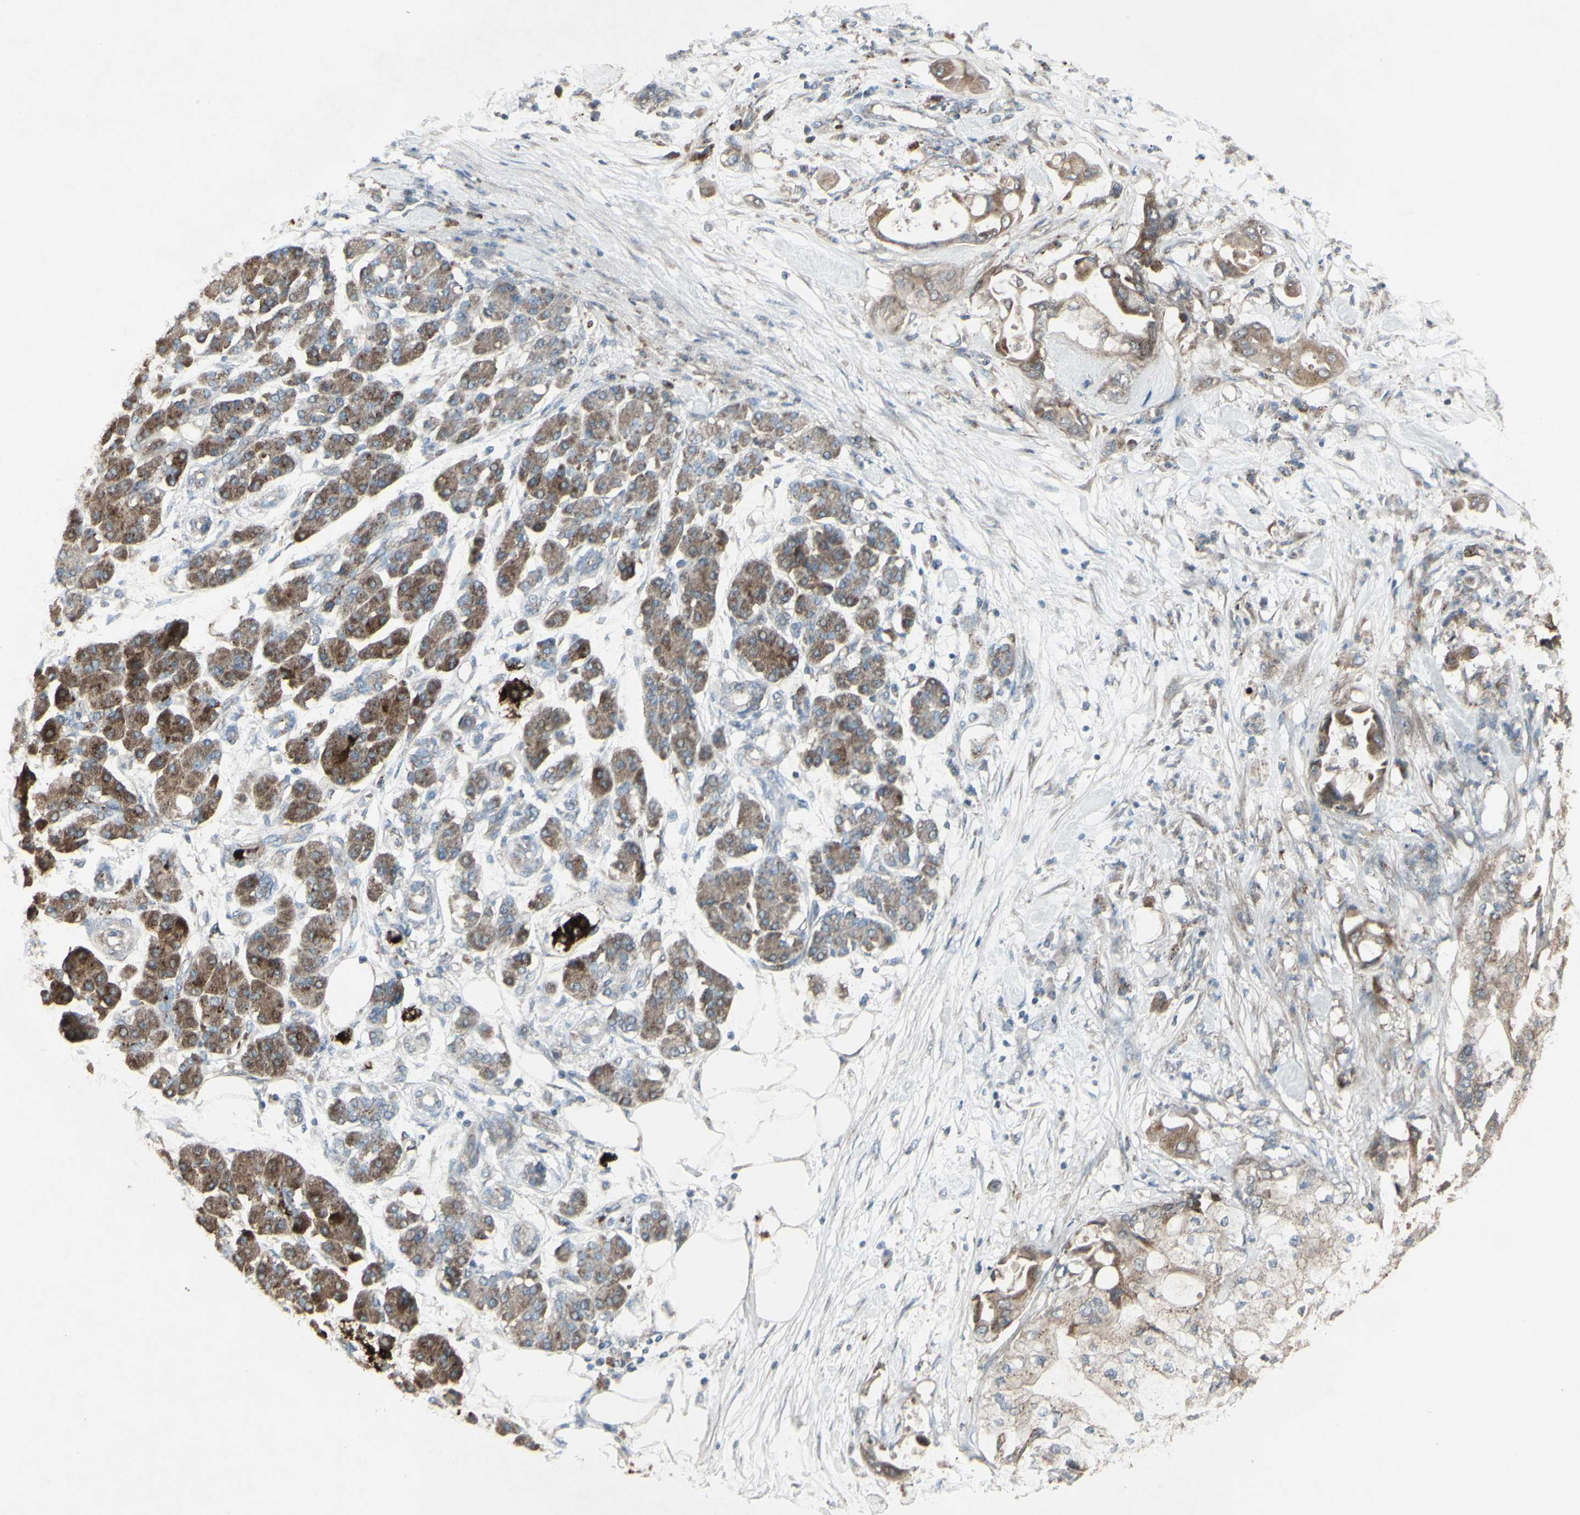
{"staining": {"intensity": "weak", "quantity": ">75%", "location": "cytoplasmic/membranous"}, "tissue": "pancreatic cancer", "cell_type": "Tumor cells", "image_type": "cancer", "snomed": [{"axis": "morphology", "description": "Adenocarcinoma, NOS"}, {"axis": "morphology", "description": "Adenocarcinoma, metastatic, NOS"}, {"axis": "topography", "description": "Lymph node"}, {"axis": "topography", "description": "Pancreas"}, {"axis": "topography", "description": "Duodenum"}], "caption": "Immunohistochemical staining of human metastatic adenocarcinoma (pancreatic) shows low levels of weak cytoplasmic/membranous protein positivity in approximately >75% of tumor cells.", "gene": "SHC1", "patient": {"sex": "female", "age": 64}}